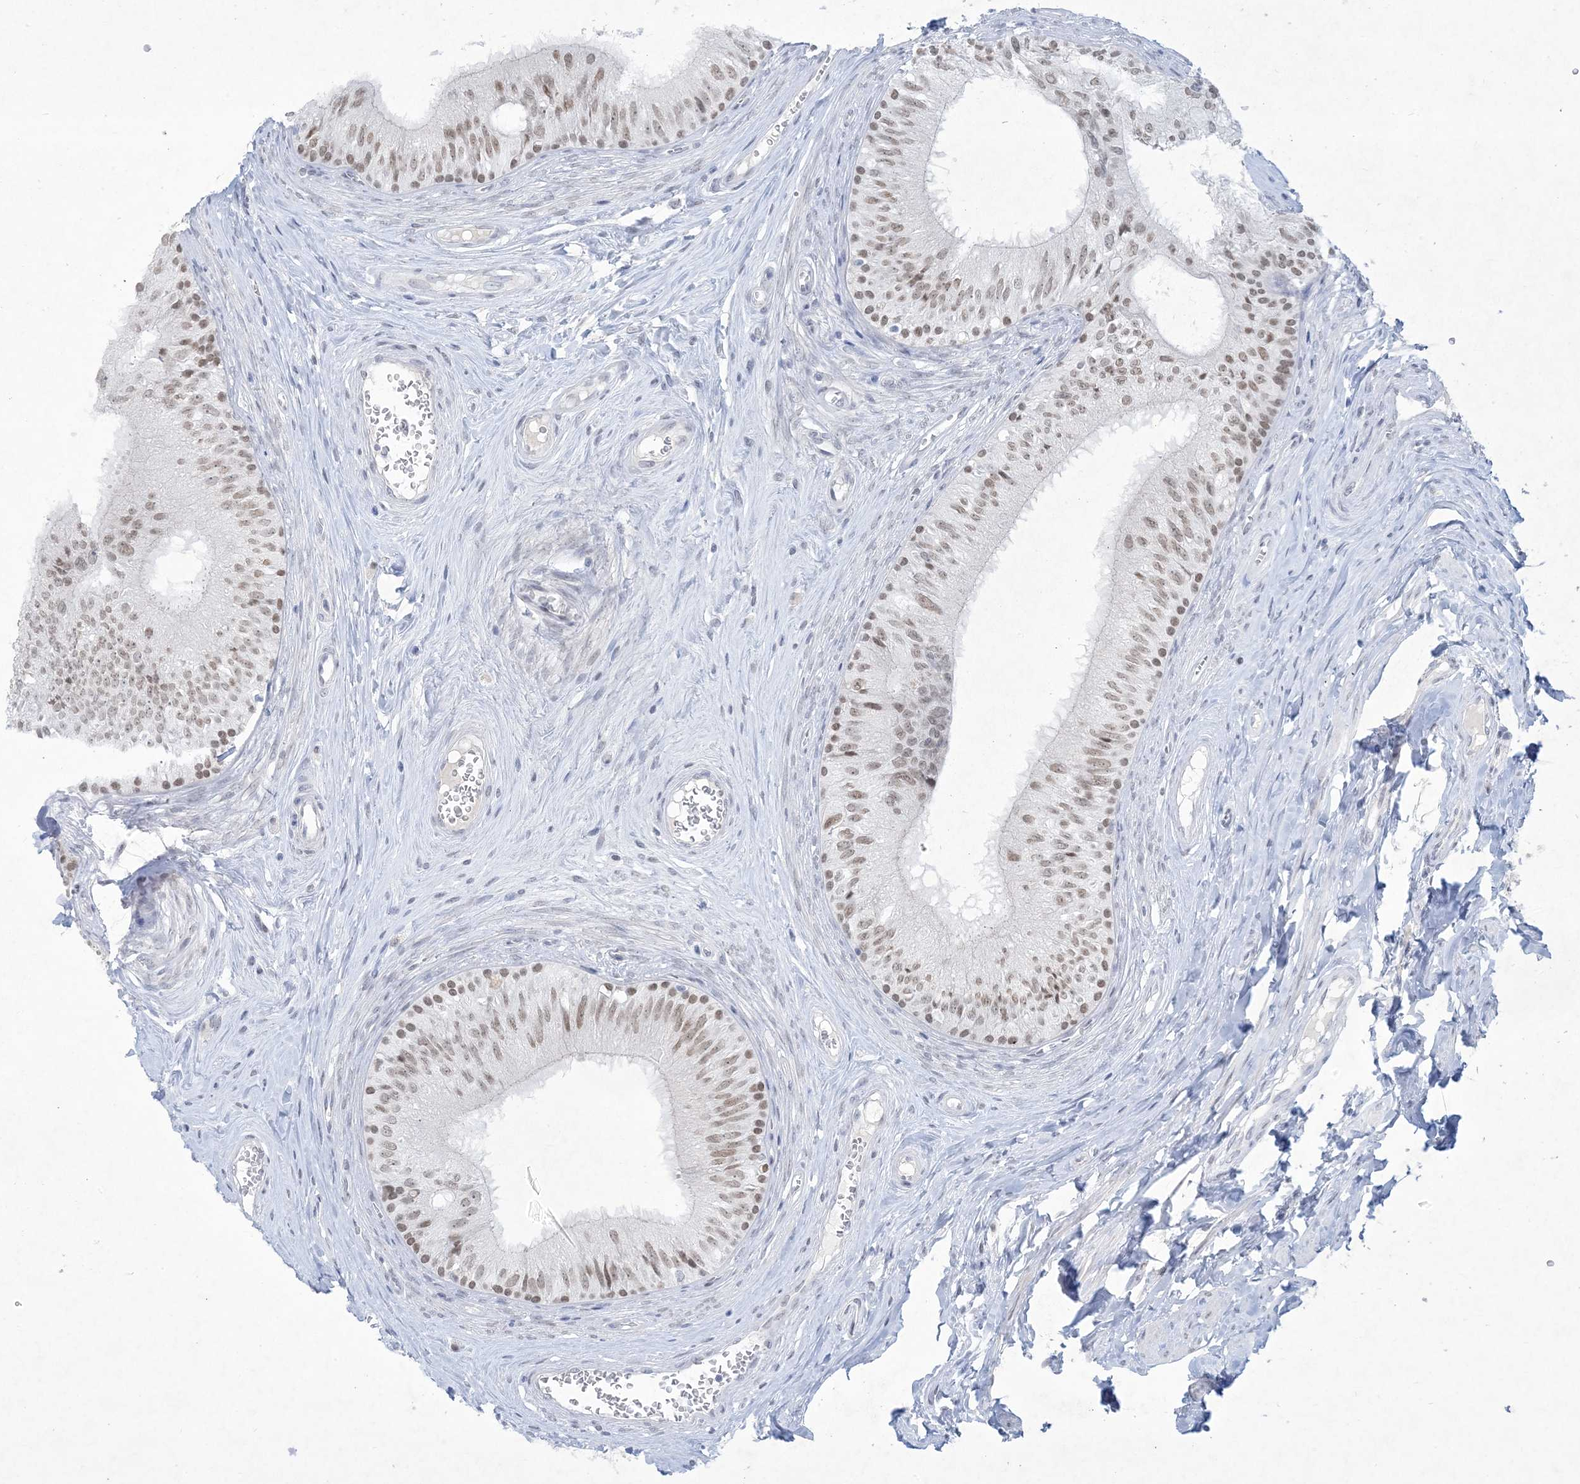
{"staining": {"intensity": "moderate", "quantity": "25%-75%", "location": "nuclear"}, "tissue": "epididymis", "cell_type": "Glandular cells", "image_type": "normal", "snomed": [{"axis": "morphology", "description": "Normal tissue, NOS"}, {"axis": "topography", "description": "Epididymis"}], "caption": "Immunohistochemistry (IHC) staining of normal epididymis, which reveals medium levels of moderate nuclear positivity in about 25%-75% of glandular cells indicating moderate nuclear protein expression. The staining was performed using DAB (3,3'-diaminobenzidine) (brown) for protein detection and nuclei were counterstained in hematoxylin (blue).", "gene": "HOMEZ", "patient": {"sex": "male", "age": 46}}